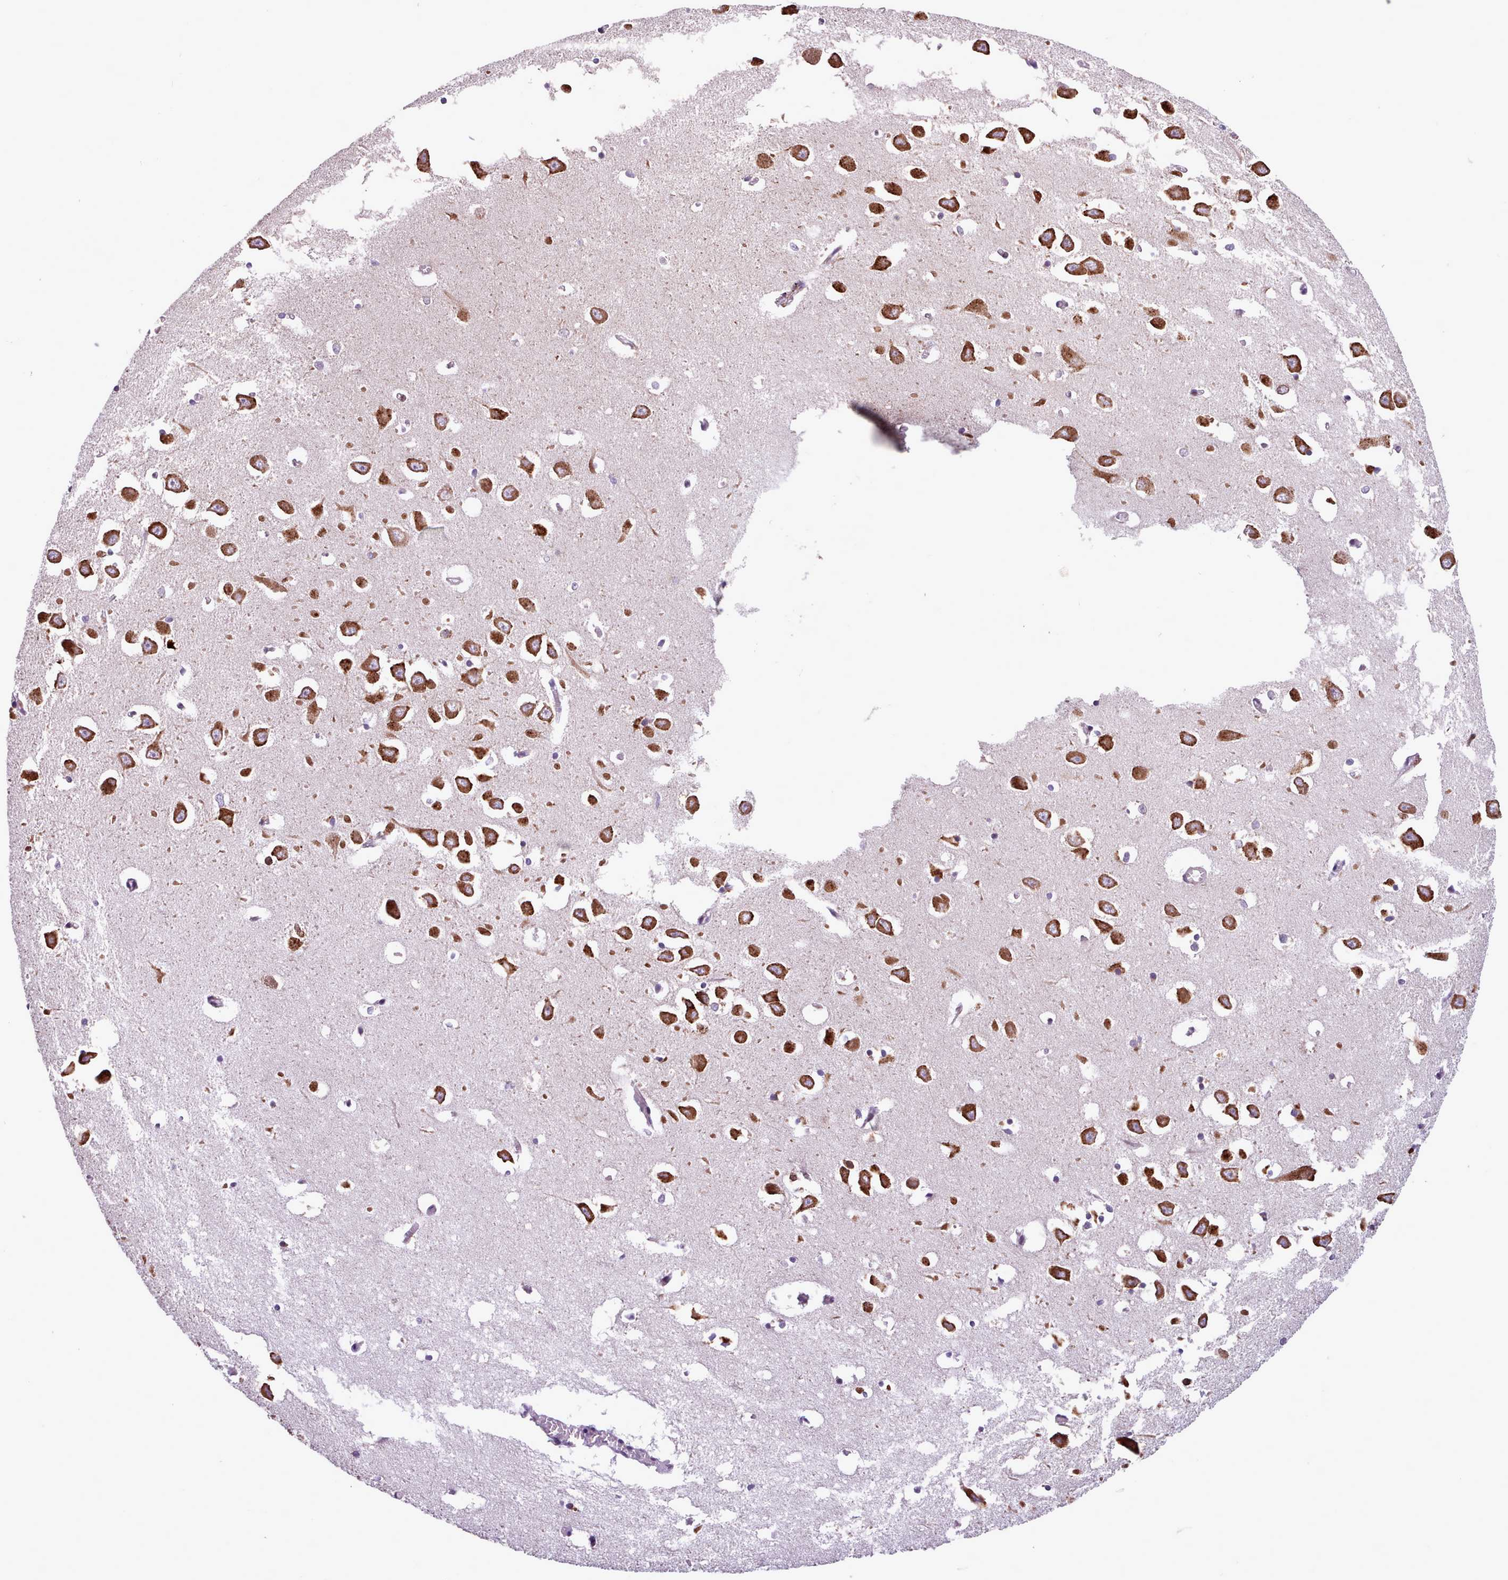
{"staining": {"intensity": "negative", "quantity": "none", "location": "none"}, "tissue": "hippocampus", "cell_type": "Glial cells", "image_type": "normal", "snomed": [{"axis": "morphology", "description": "Normal tissue, NOS"}, {"axis": "topography", "description": "Hippocampus"}], "caption": "Photomicrograph shows no protein expression in glial cells of benign hippocampus. The staining was performed using DAB (3,3'-diaminobenzidine) to visualize the protein expression in brown, while the nuclei were stained in blue with hematoxylin (Magnification: 20x).", "gene": "TTLL3", "patient": {"sex": "male", "age": 70}}